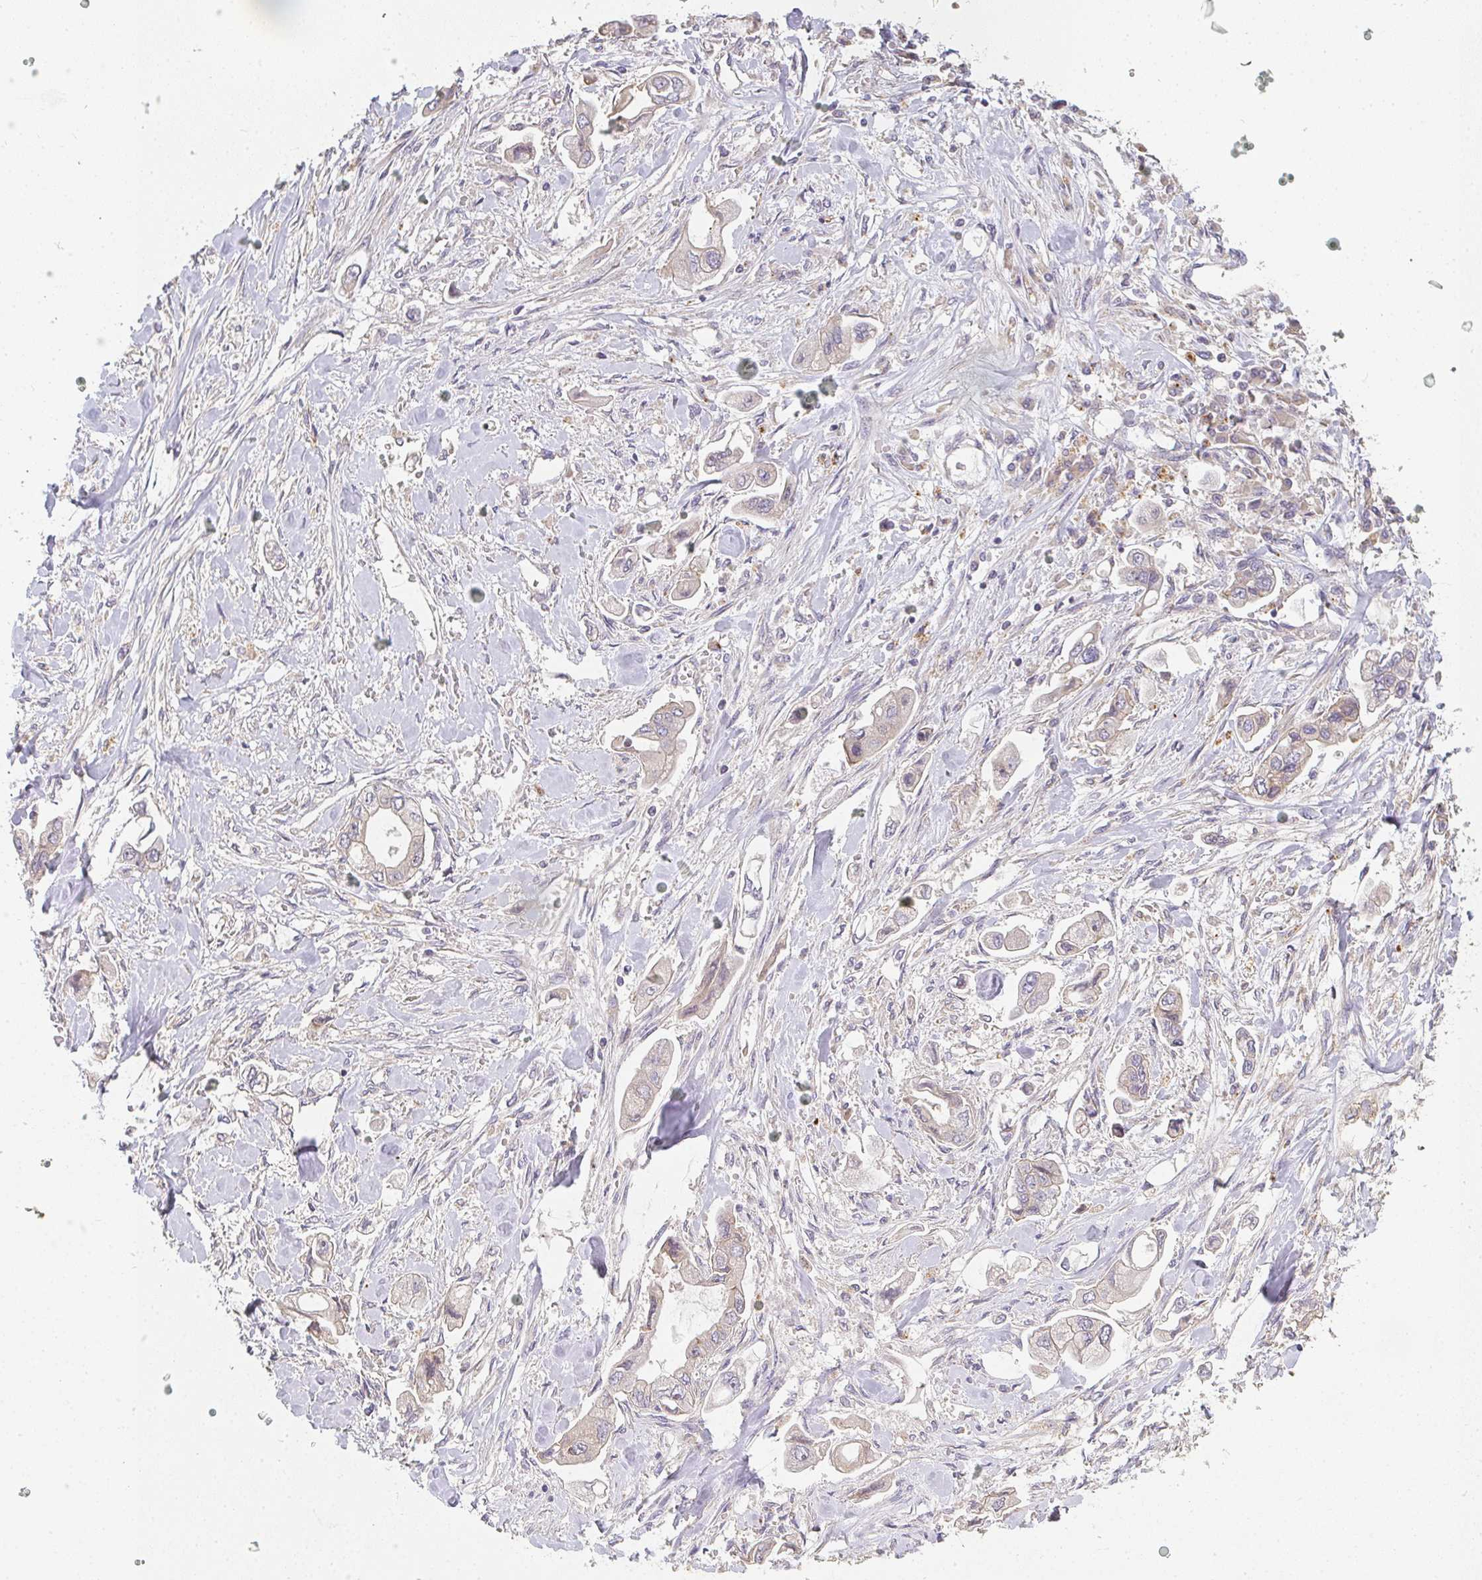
{"staining": {"intensity": "negative", "quantity": "none", "location": "none"}, "tissue": "stomach cancer", "cell_type": "Tumor cells", "image_type": "cancer", "snomed": [{"axis": "morphology", "description": "Adenocarcinoma, NOS"}, {"axis": "topography", "description": "Stomach"}], "caption": "Protein analysis of adenocarcinoma (stomach) reveals no significant staining in tumor cells. Brightfield microscopy of IHC stained with DAB (3,3'-diaminobenzidine) (brown) and hematoxylin (blue), captured at high magnification.", "gene": "SLC35B3", "patient": {"sex": "male", "age": 62}}